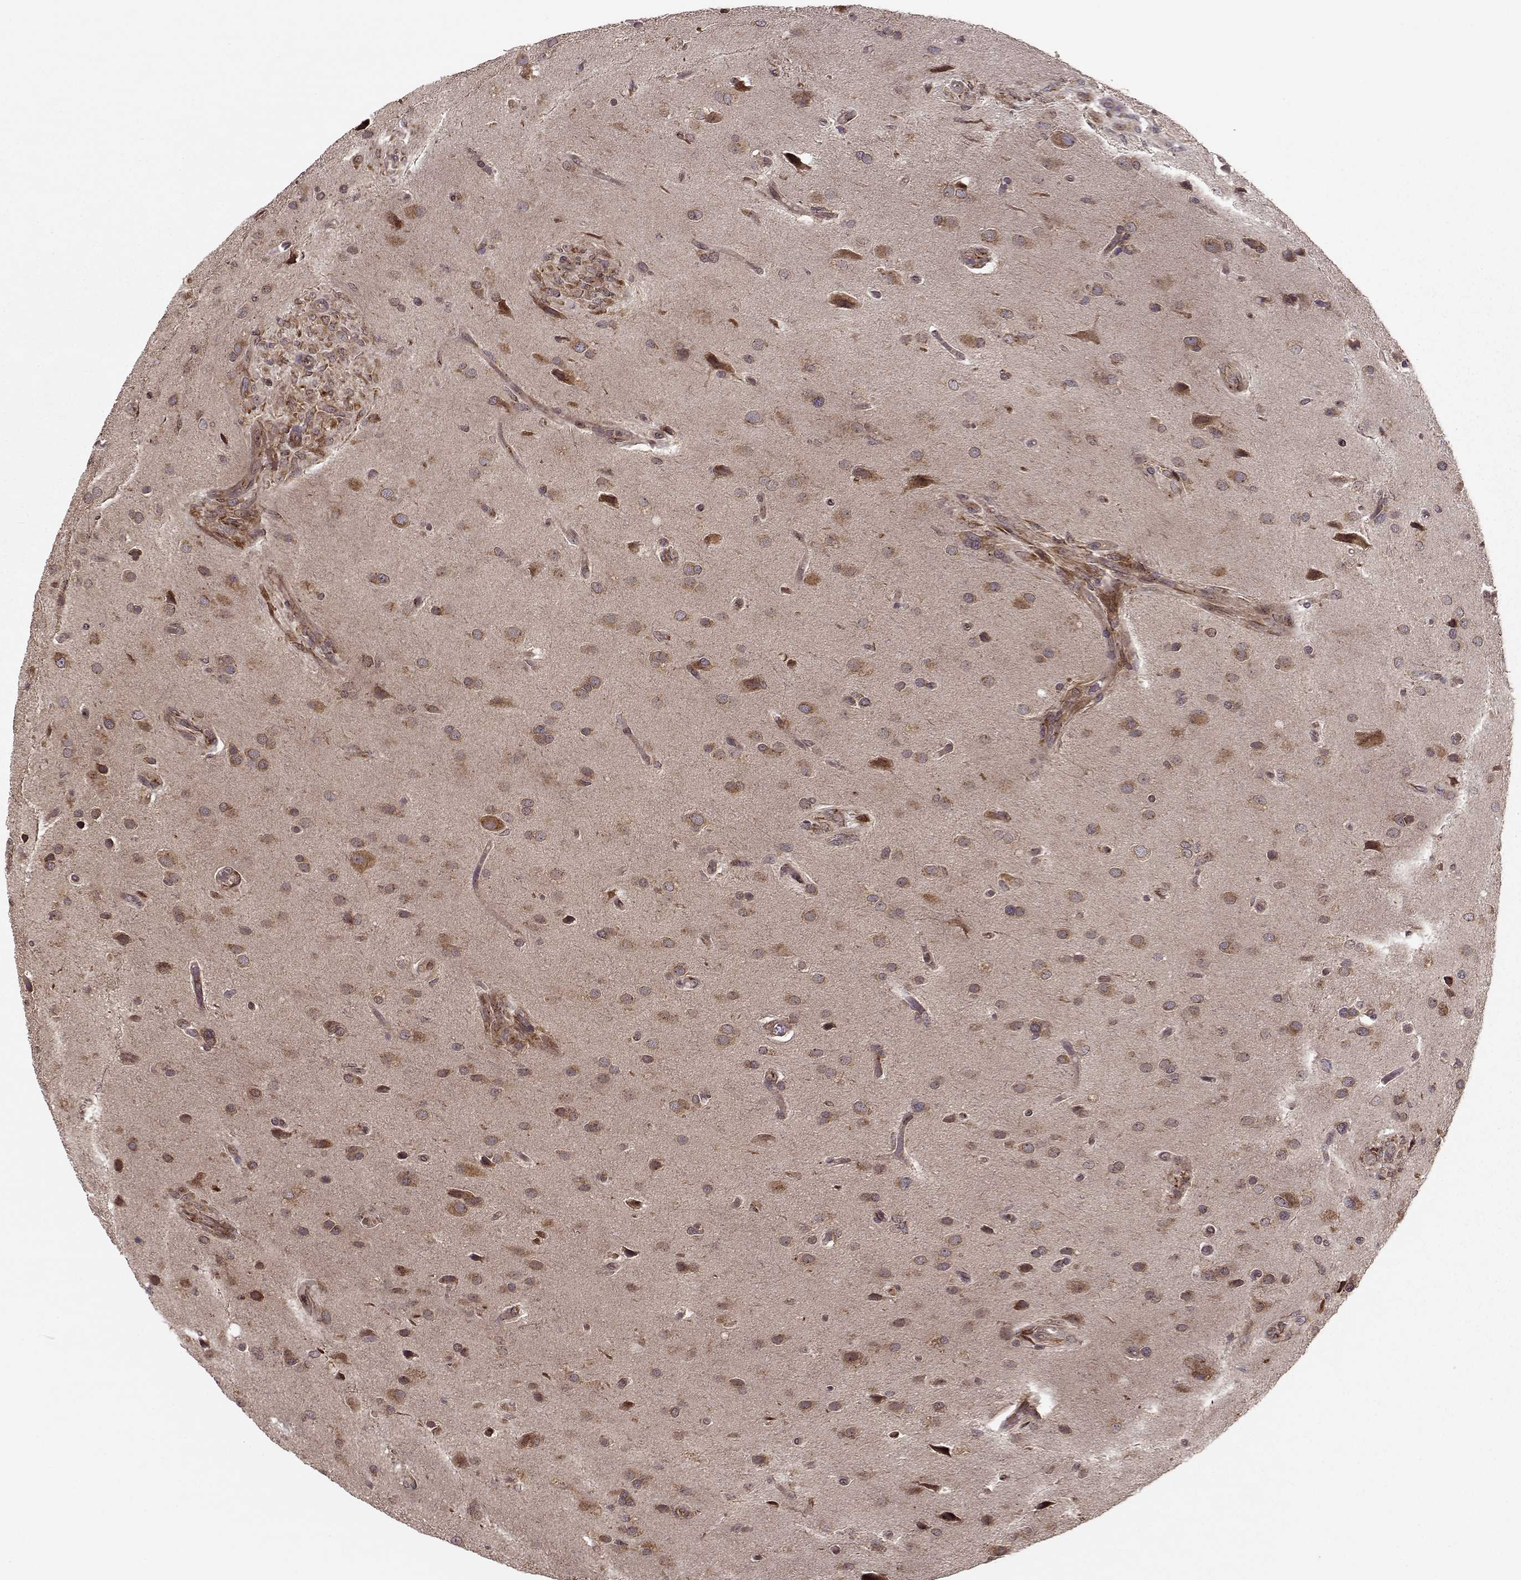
{"staining": {"intensity": "moderate", "quantity": ">75%", "location": "cytoplasmic/membranous"}, "tissue": "glioma", "cell_type": "Tumor cells", "image_type": "cancer", "snomed": [{"axis": "morphology", "description": "Glioma, malignant, High grade"}, {"axis": "topography", "description": "Brain"}], "caption": "High-power microscopy captured an IHC histopathology image of malignant high-grade glioma, revealing moderate cytoplasmic/membranous positivity in about >75% of tumor cells.", "gene": "YIPF5", "patient": {"sex": "male", "age": 68}}